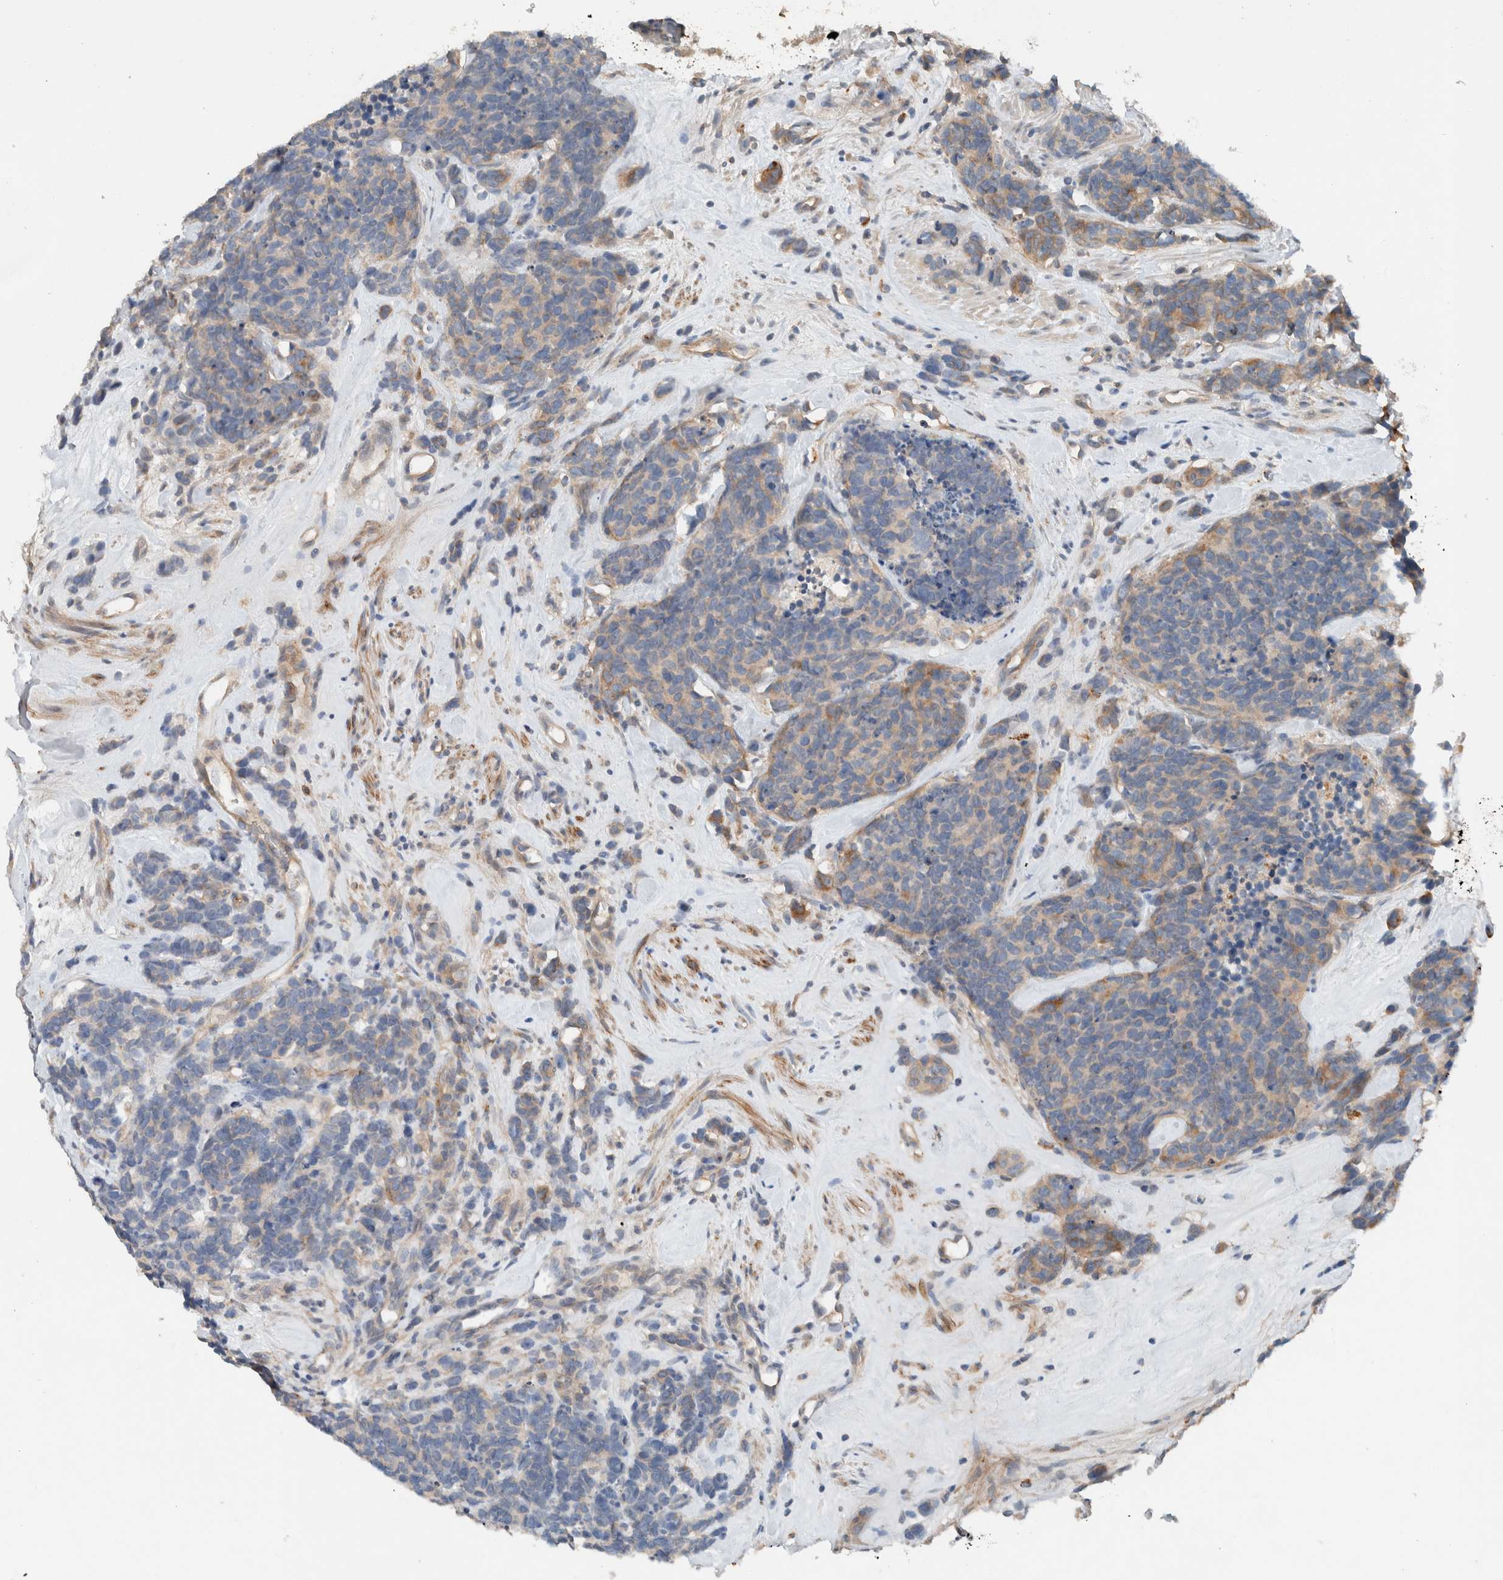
{"staining": {"intensity": "moderate", "quantity": "<25%", "location": "cytoplasmic/membranous"}, "tissue": "carcinoid", "cell_type": "Tumor cells", "image_type": "cancer", "snomed": [{"axis": "morphology", "description": "Carcinoma, NOS"}, {"axis": "morphology", "description": "Carcinoid, malignant, NOS"}, {"axis": "topography", "description": "Urinary bladder"}], "caption": "Immunohistochemical staining of human carcinoid (malignant) reveals moderate cytoplasmic/membranous protein expression in approximately <25% of tumor cells.", "gene": "UGCG", "patient": {"sex": "male", "age": 57}}